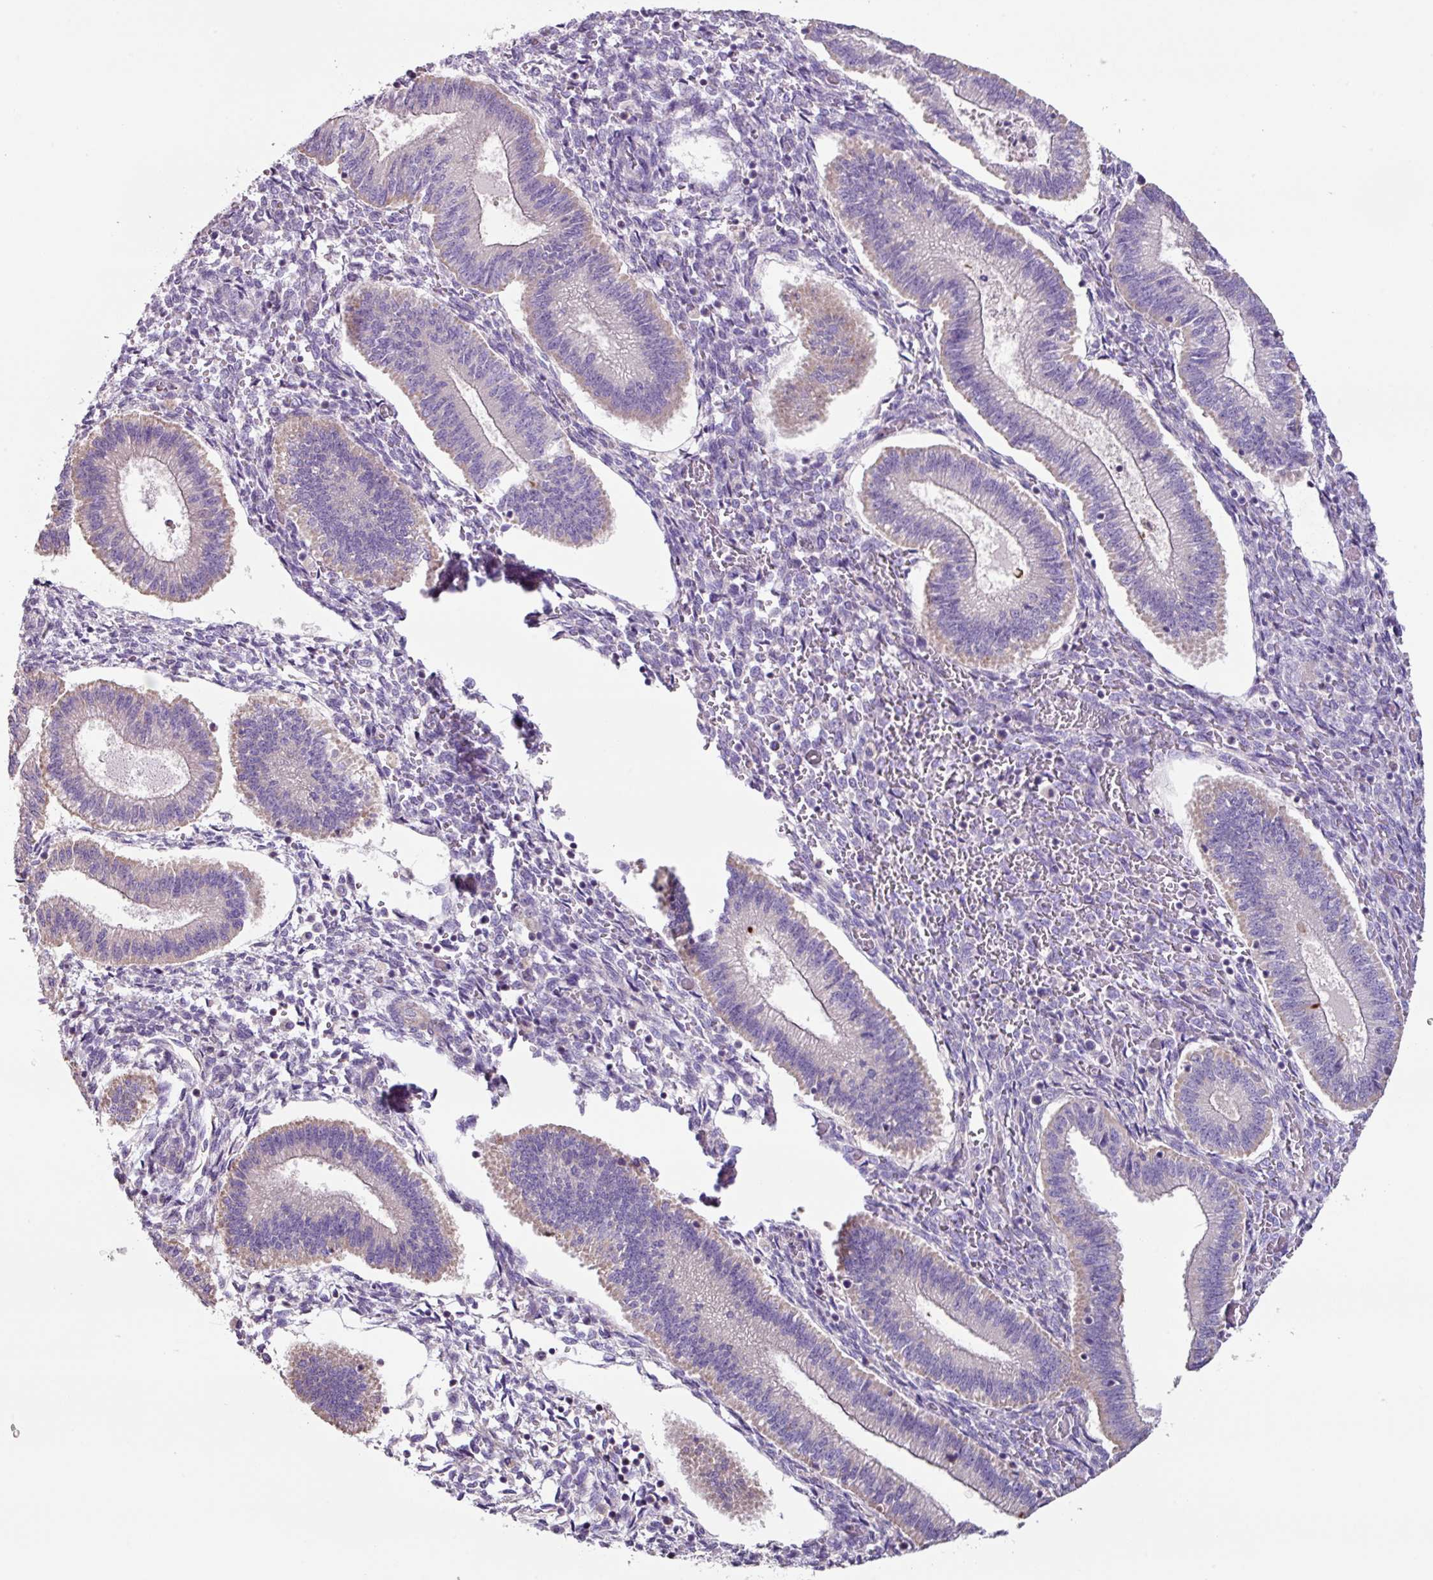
{"staining": {"intensity": "negative", "quantity": "none", "location": "none"}, "tissue": "endometrium", "cell_type": "Cells in endometrial stroma", "image_type": "normal", "snomed": [{"axis": "morphology", "description": "Normal tissue, NOS"}, {"axis": "topography", "description": "Endometrium"}], "caption": "DAB (3,3'-diaminobenzidine) immunohistochemical staining of unremarkable human endometrium reveals no significant positivity in cells in endometrial stroma.", "gene": "MRRF", "patient": {"sex": "female", "age": 25}}